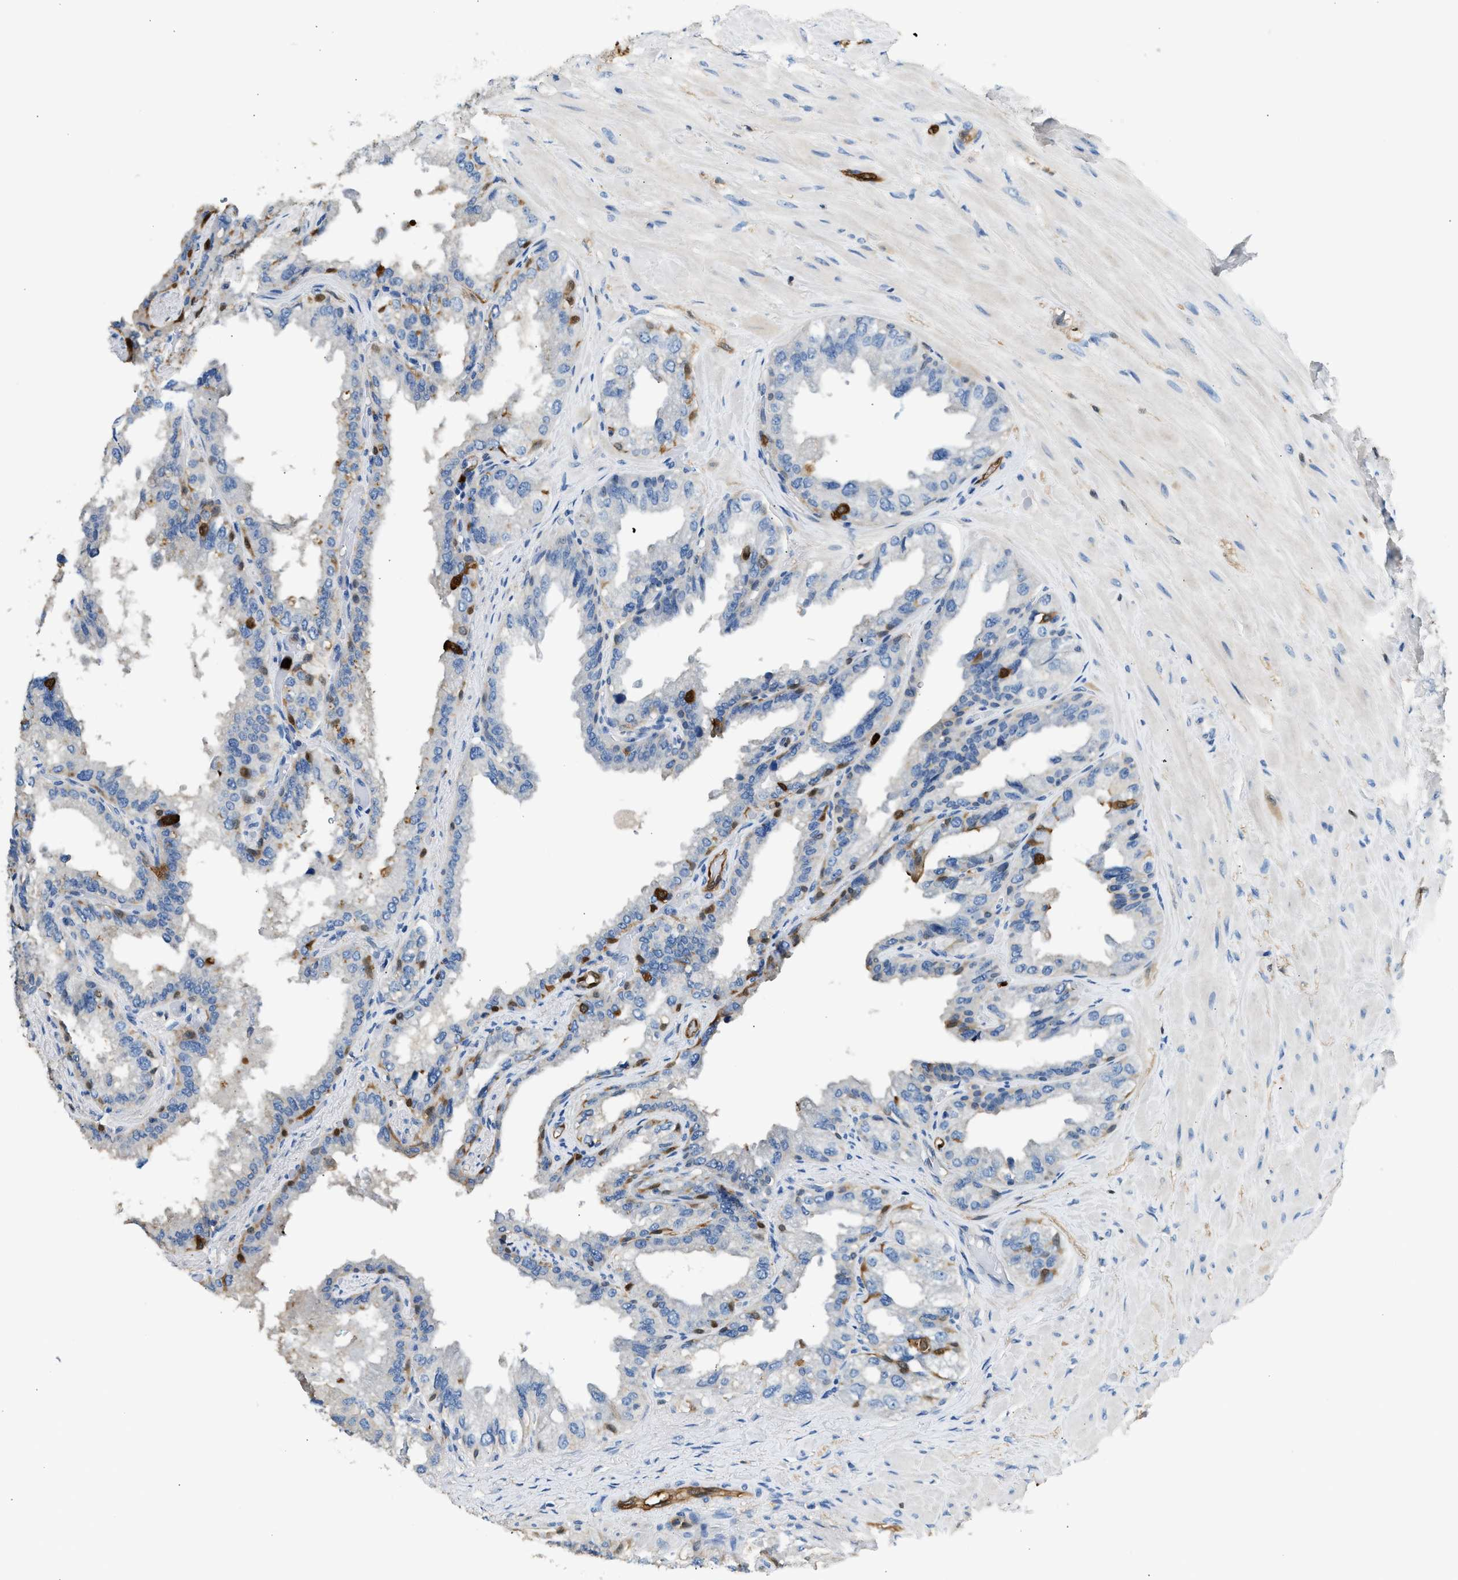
{"staining": {"intensity": "strong", "quantity": "25%-75%", "location": "cytoplasmic/membranous"}, "tissue": "seminal vesicle", "cell_type": "Glandular cells", "image_type": "normal", "snomed": [{"axis": "morphology", "description": "Normal tissue, NOS"}, {"axis": "topography", "description": "Seminal veicle"}], "caption": "Protein staining shows strong cytoplasmic/membranous expression in approximately 25%-75% of glandular cells in unremarkable seminal vesicle.", "gene": "ANXA3", "patient": {"sex": "male", "age": 68}}